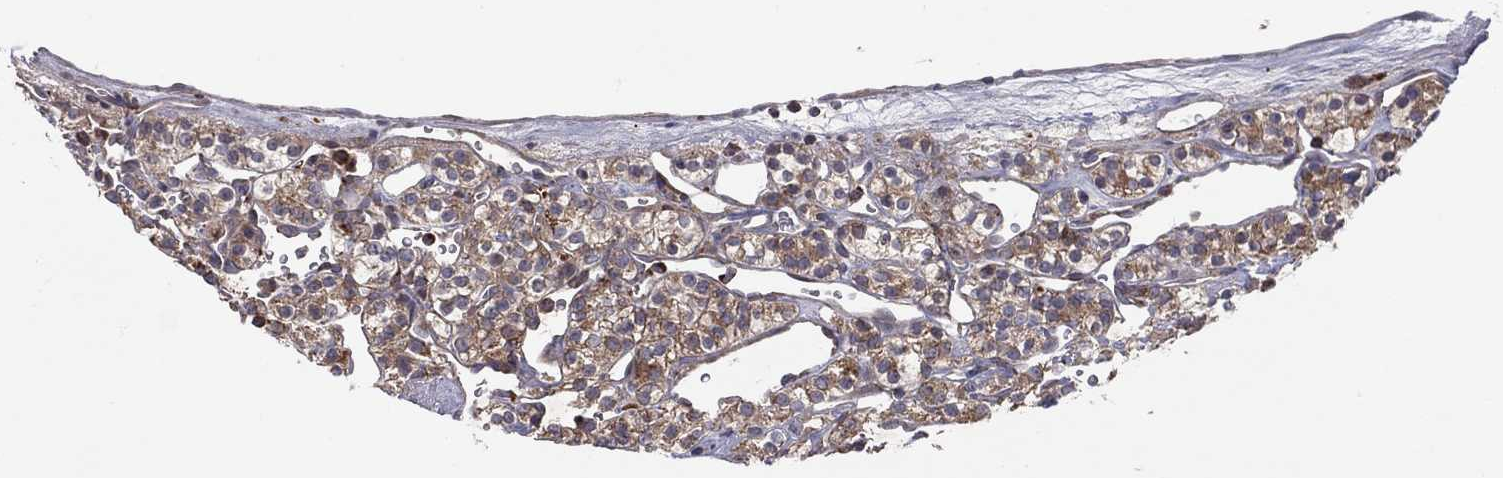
{"staining": {"intensity": "moderate", "quantity": "25%-75%", "location": "cytoplasmic/membranous"}, "tissue": "renal cancer", "cell_type": "Tumor cells", "image_type": "cancer", "snomed": [{"axis": "morphology", "description": "Adenocarcinoma, NOS"}, {"axis": "topography", "description": "Kidney"}], "caption": "Renal cancer (adenocarcinoma) stained with a brown dye reveals moderate cytoplasmic/membranous positive positivity in approximately 25%-75% of tumor cells.", "gene": "STARD3", "patient": {"sex": "male", "age": 77}}